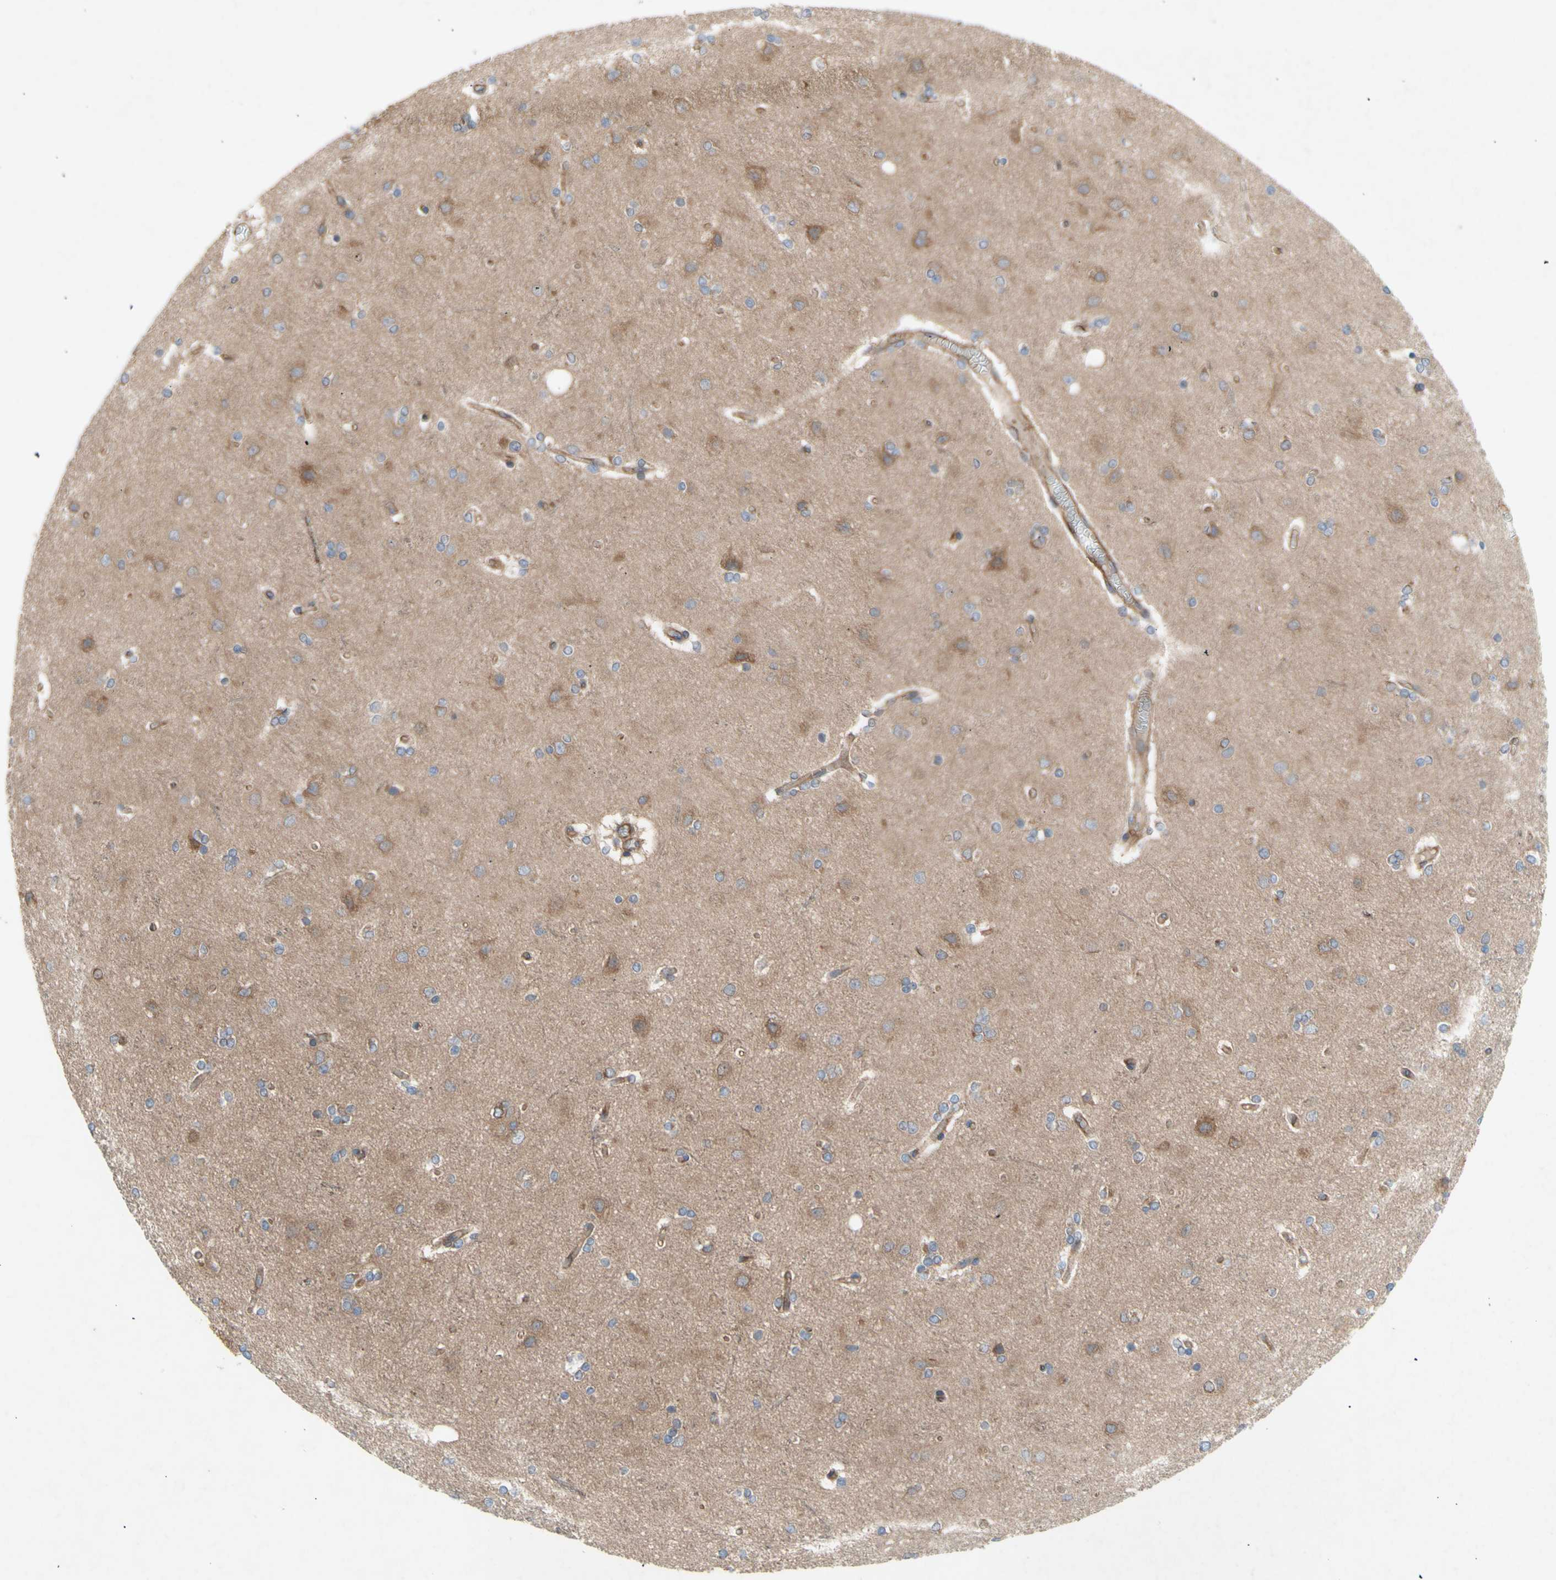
{"staining": {"intensity": "moderate", "quantity": "25%-75%", "location": "cytoplasmic/membranous"}, "tissue": "cerebral cortex", "cell_type": "Endothelial cells", "image_type": "normal", "snomed": [{"axis": "morphology", "description": "Normal tissue, NOS"}, {"axis": "topography", "description": "Cerebral cortex"}], "caption": "Moderate cytoplasmic/membranous protein staining is seen in about 25%-75% of endothelial cells in cerebral cortex.", "gene": "KLC1", "patient": {"sex": "female", "age": 54}}